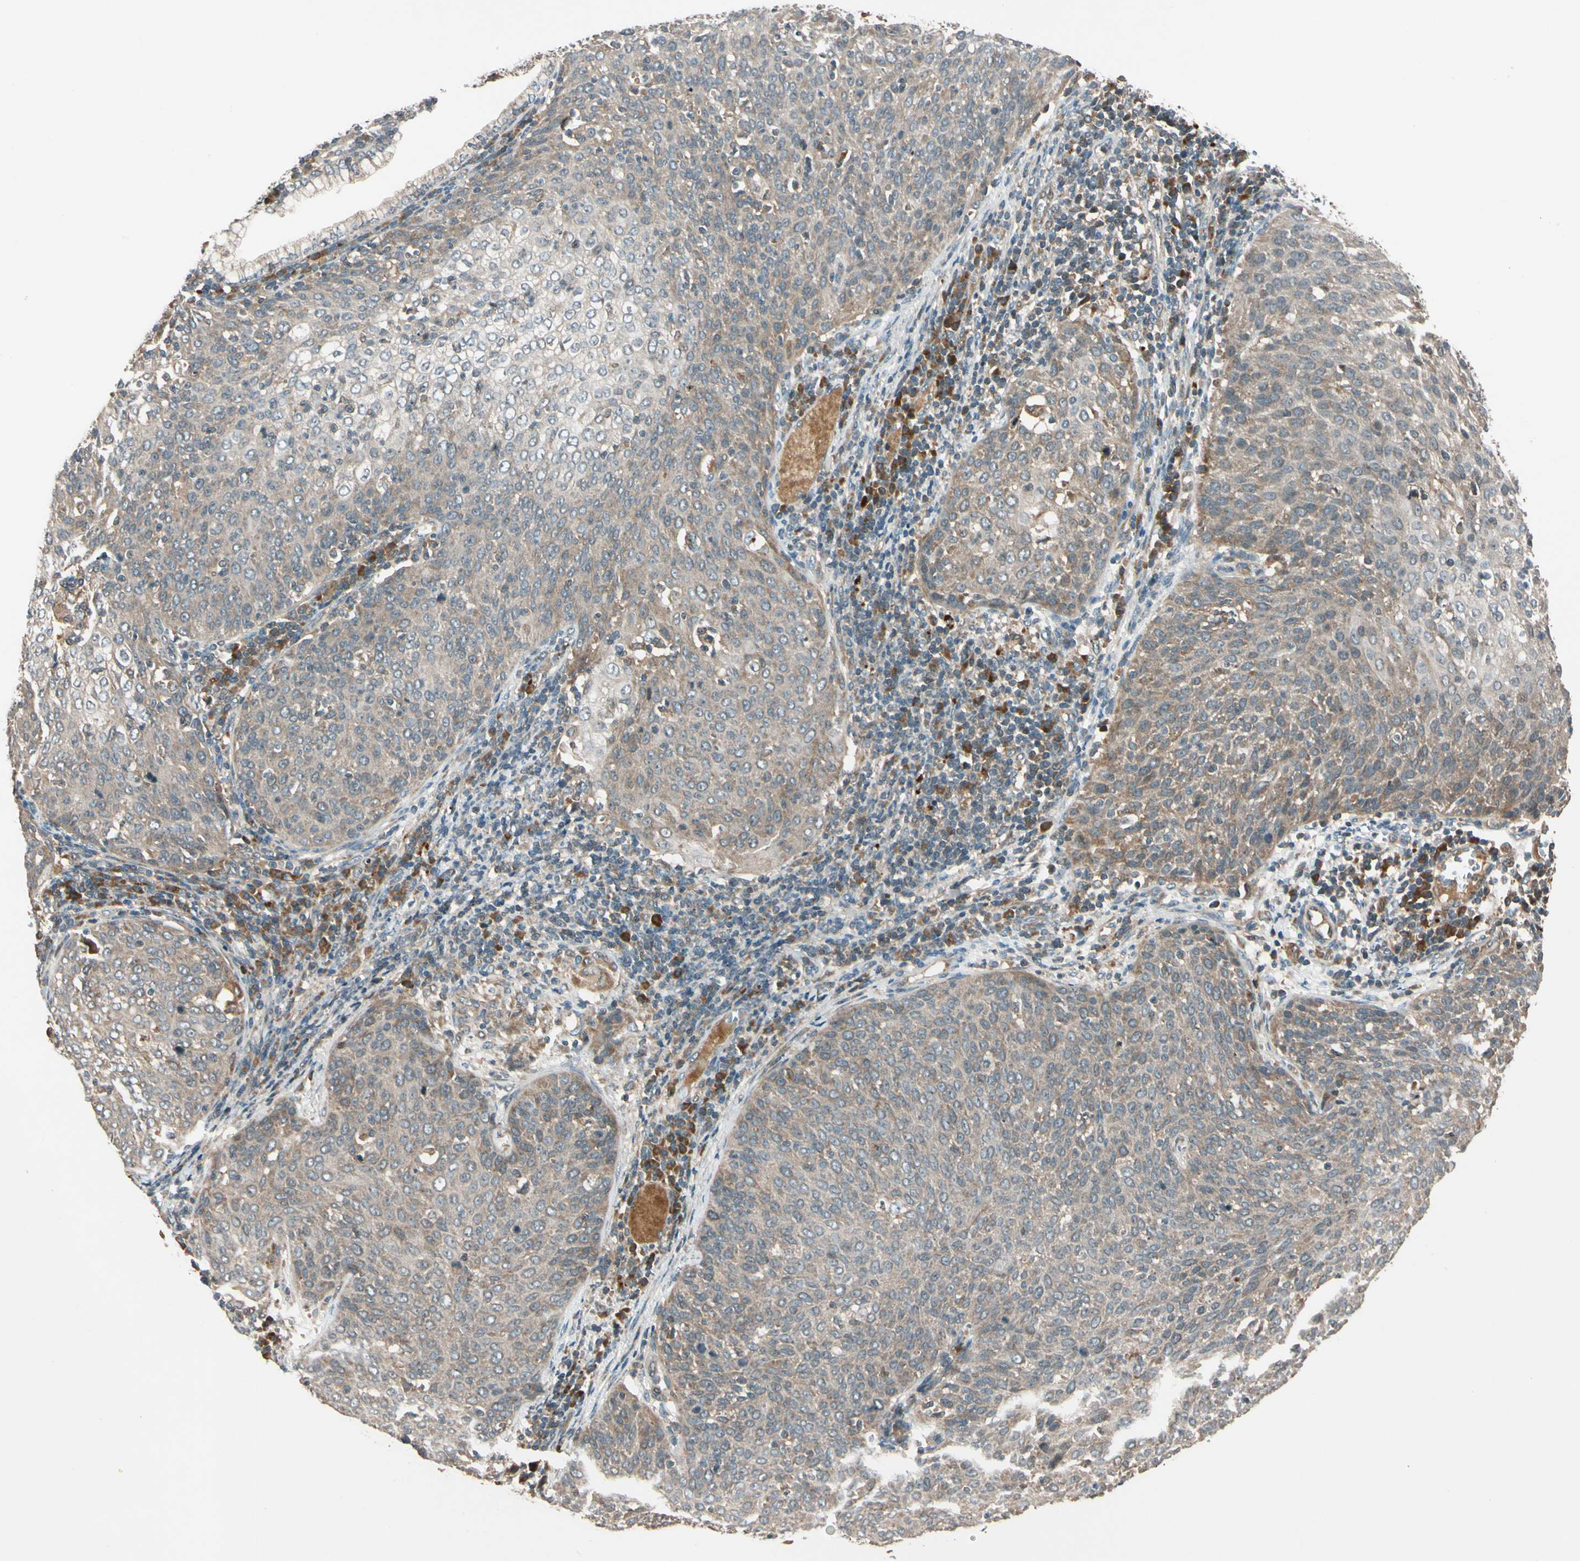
{"staining": {"intensity": "moderate", "quantity": ">75%", "location": "cytoplasmic/membranous"}, "tissue": "cervical cancer", "cell_type": "Tumor cells", "image_type": "cancer", "snomed": [{"axis": "morphology", "description": "Squamous cell carcinoma, NOS"}, {"axis": "topography", "description": "Cervix"}], "caption": "This is a micrograph of immunohistochemistry staining of cervical cancer (squamous cell carcinoma), which shows moderate staining in the cytoplasmic/membranous of tumor cells.", "gene": "ACVR1C", "patient": {"sex": "female", "age": 38}}